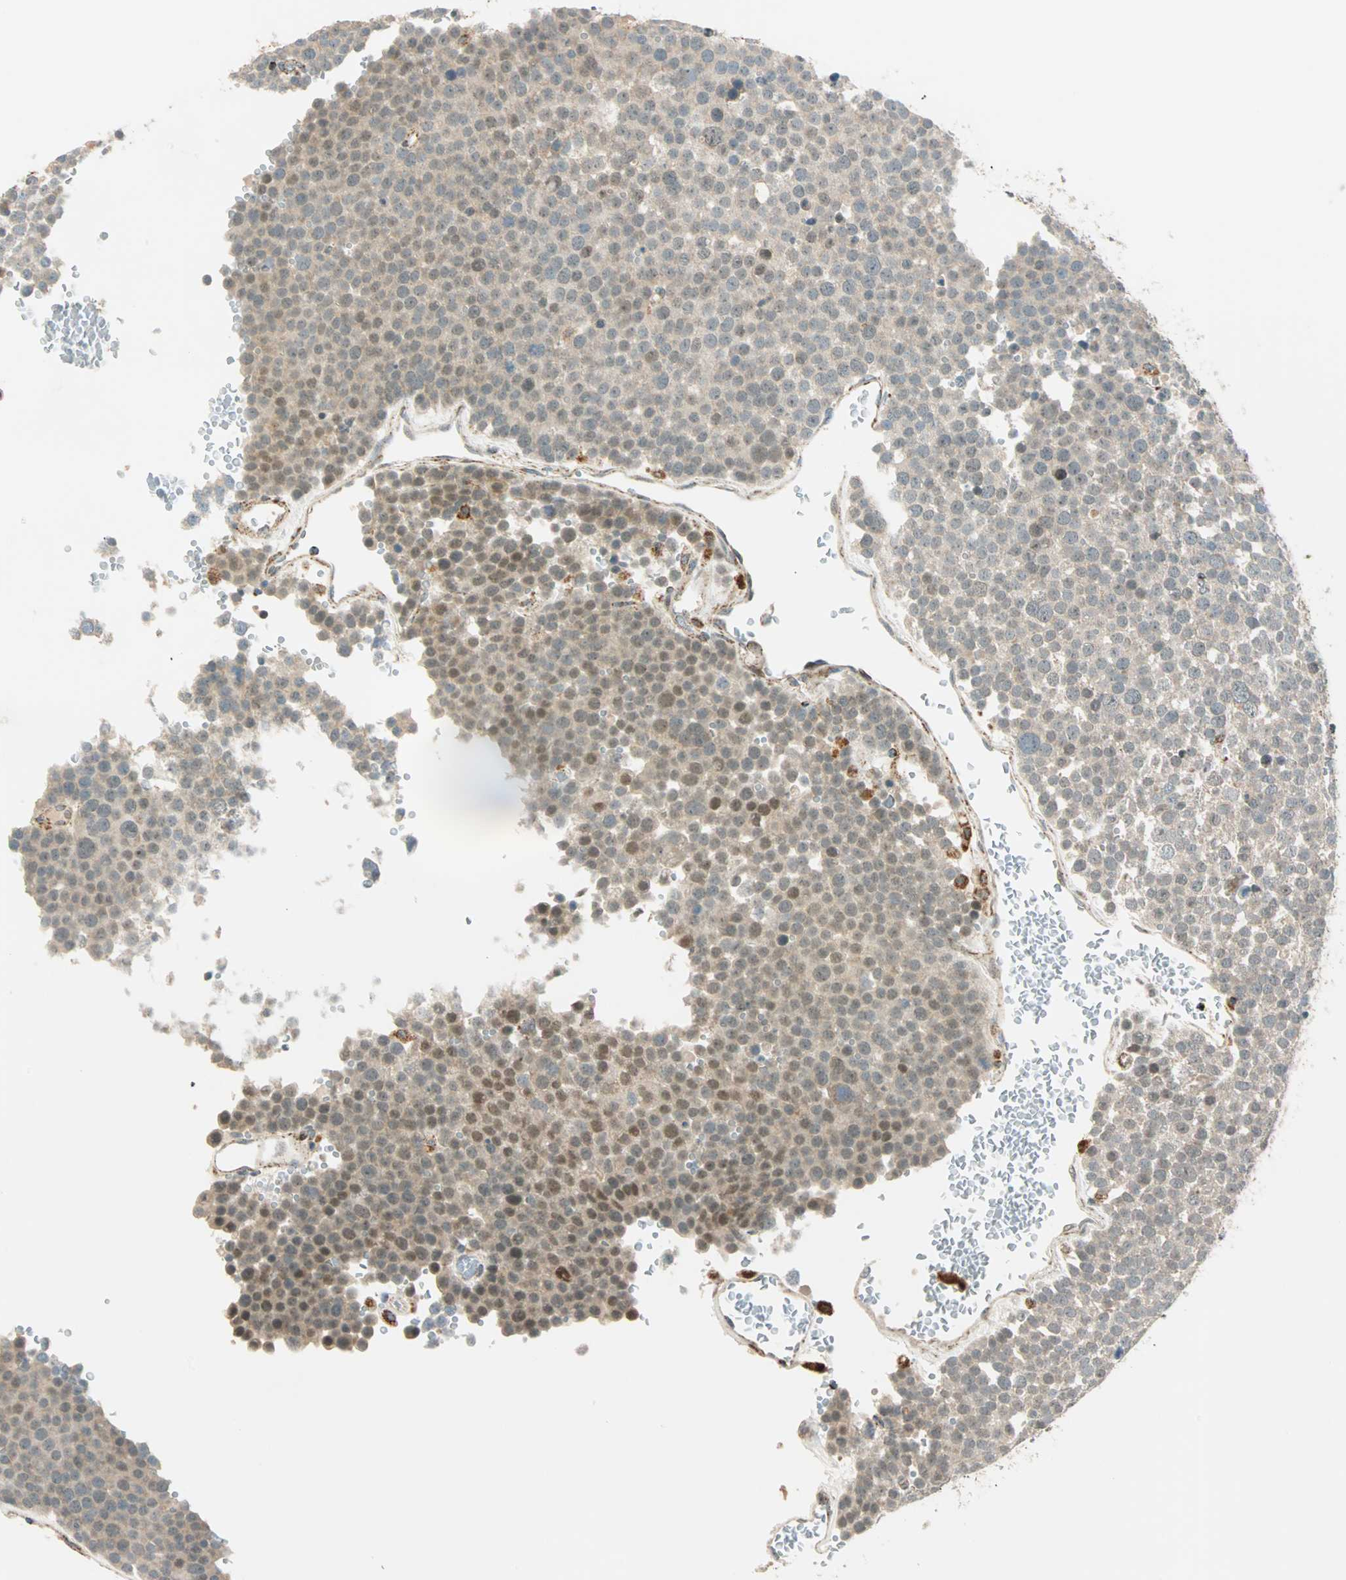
{"staining": {"intensity": "weak", "quantity": "<25%", "location": "cytoplasmic/membranous,nuclear"}, "tissue": "testis cancer", "cell_type": "Tumor cells", "image_type": "cancer", "snomed": [{"axis": "morphology", "description": "Seminoma, NOS"}, {"axis": "topography", "description": "Testis"}], "caption": "Immunohistochemistry (IHC) image of neoplastic tissue: testis cancer stained with DAB exhibits no significant protein staining in tumor cells.", "gene": "SPRY4", "patient": {"sex": "male", "age": 71}}